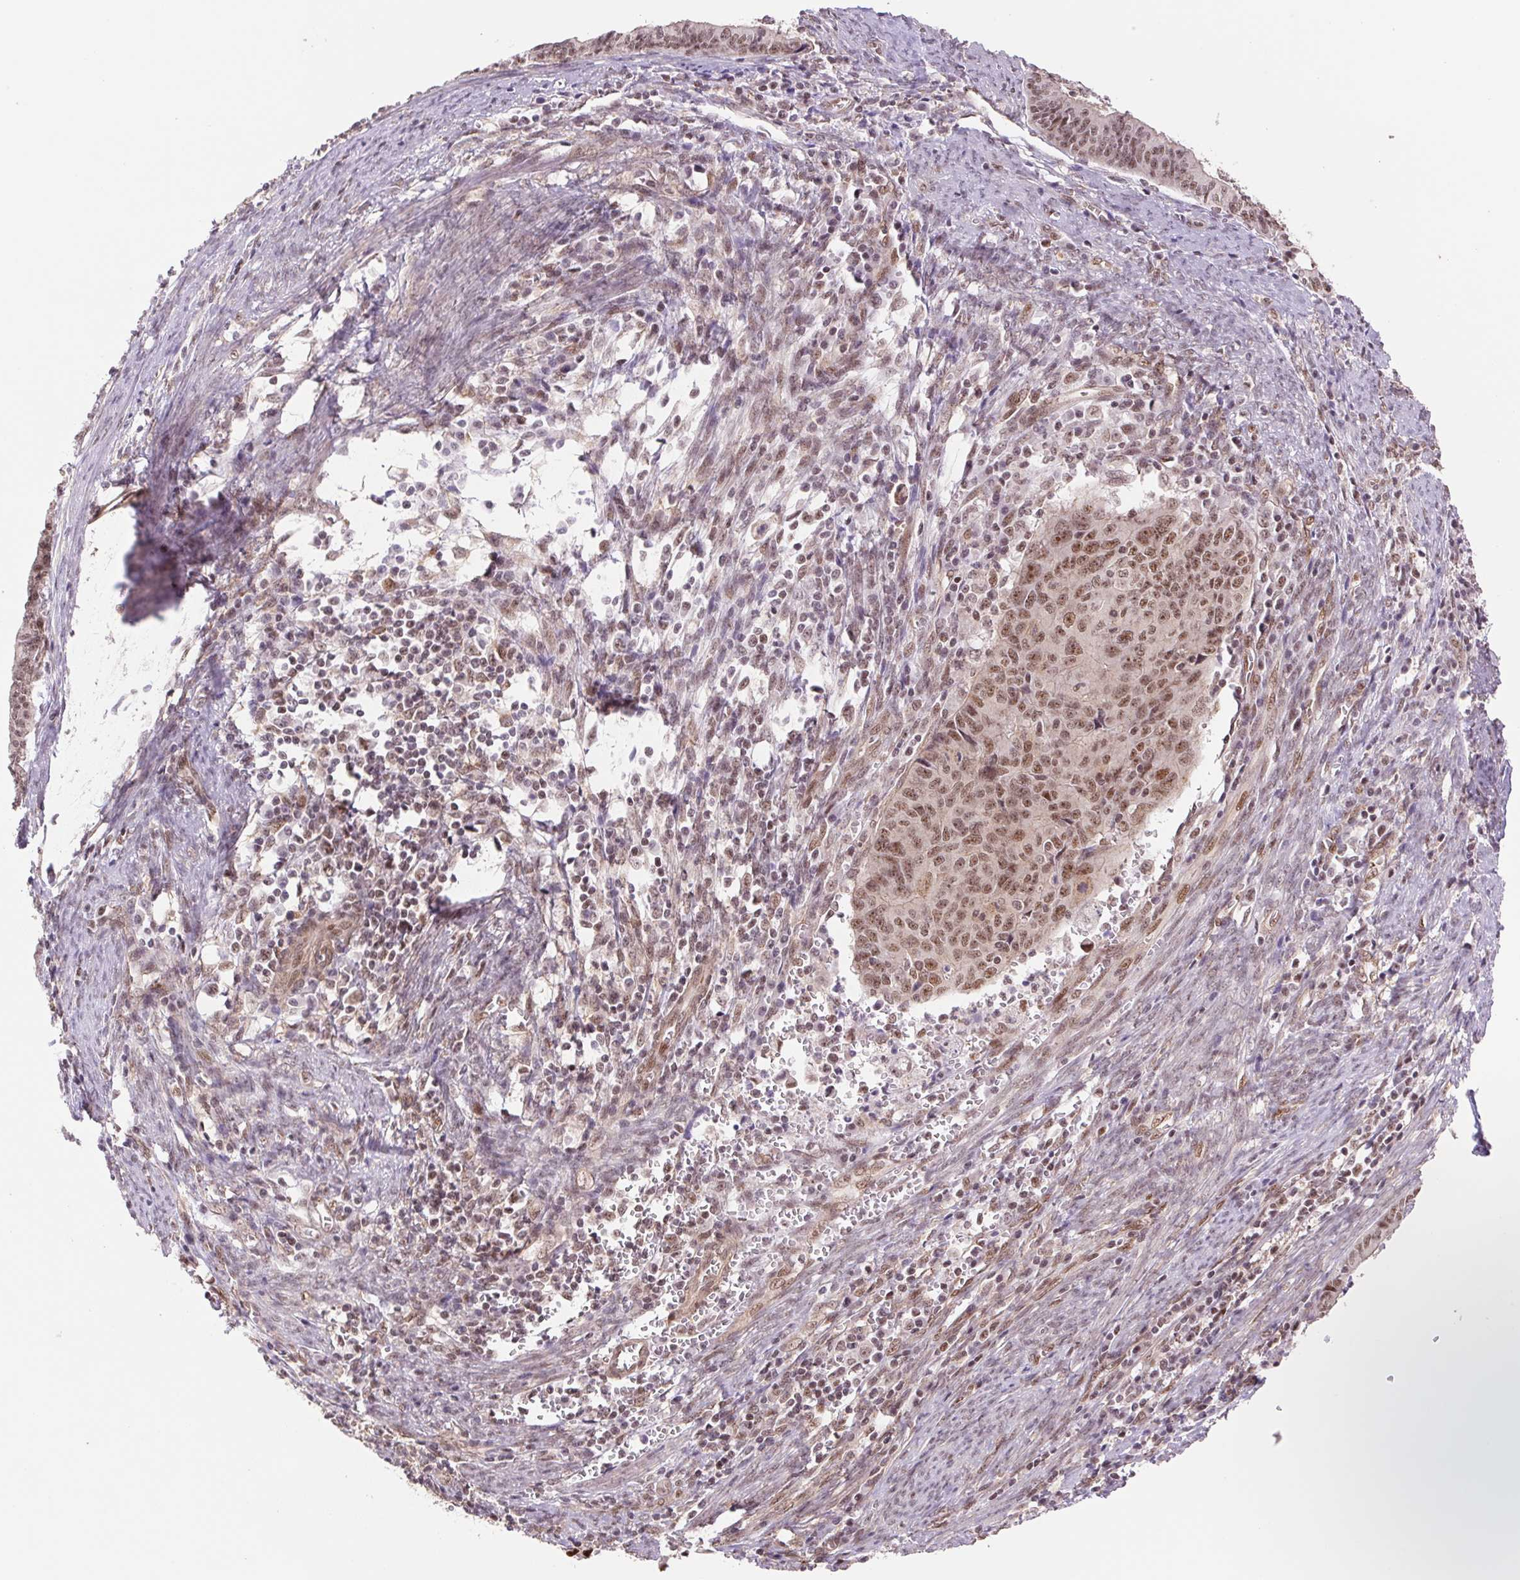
{"staining": {"intensity": "moderate", "quantity": ">75%", "location": "nuclear"}, "tissue": "endometrial cancer", "cell_type": "Tumor cells", "image_type": "cancer", "snomed": [{"axis": "morphology", "description": "Adenocarcinoma, NOS"}, {"axis": "topography", "description": "Endometrium"}], "caption": "Endometrial adenocarcinoma was stained to show a protein in brown. There is medium levels of moderate nuclear expression in approximately >75% of tumor cells.", "gene": "CWC25", "patient": {"sex": "female", "age": 65}}